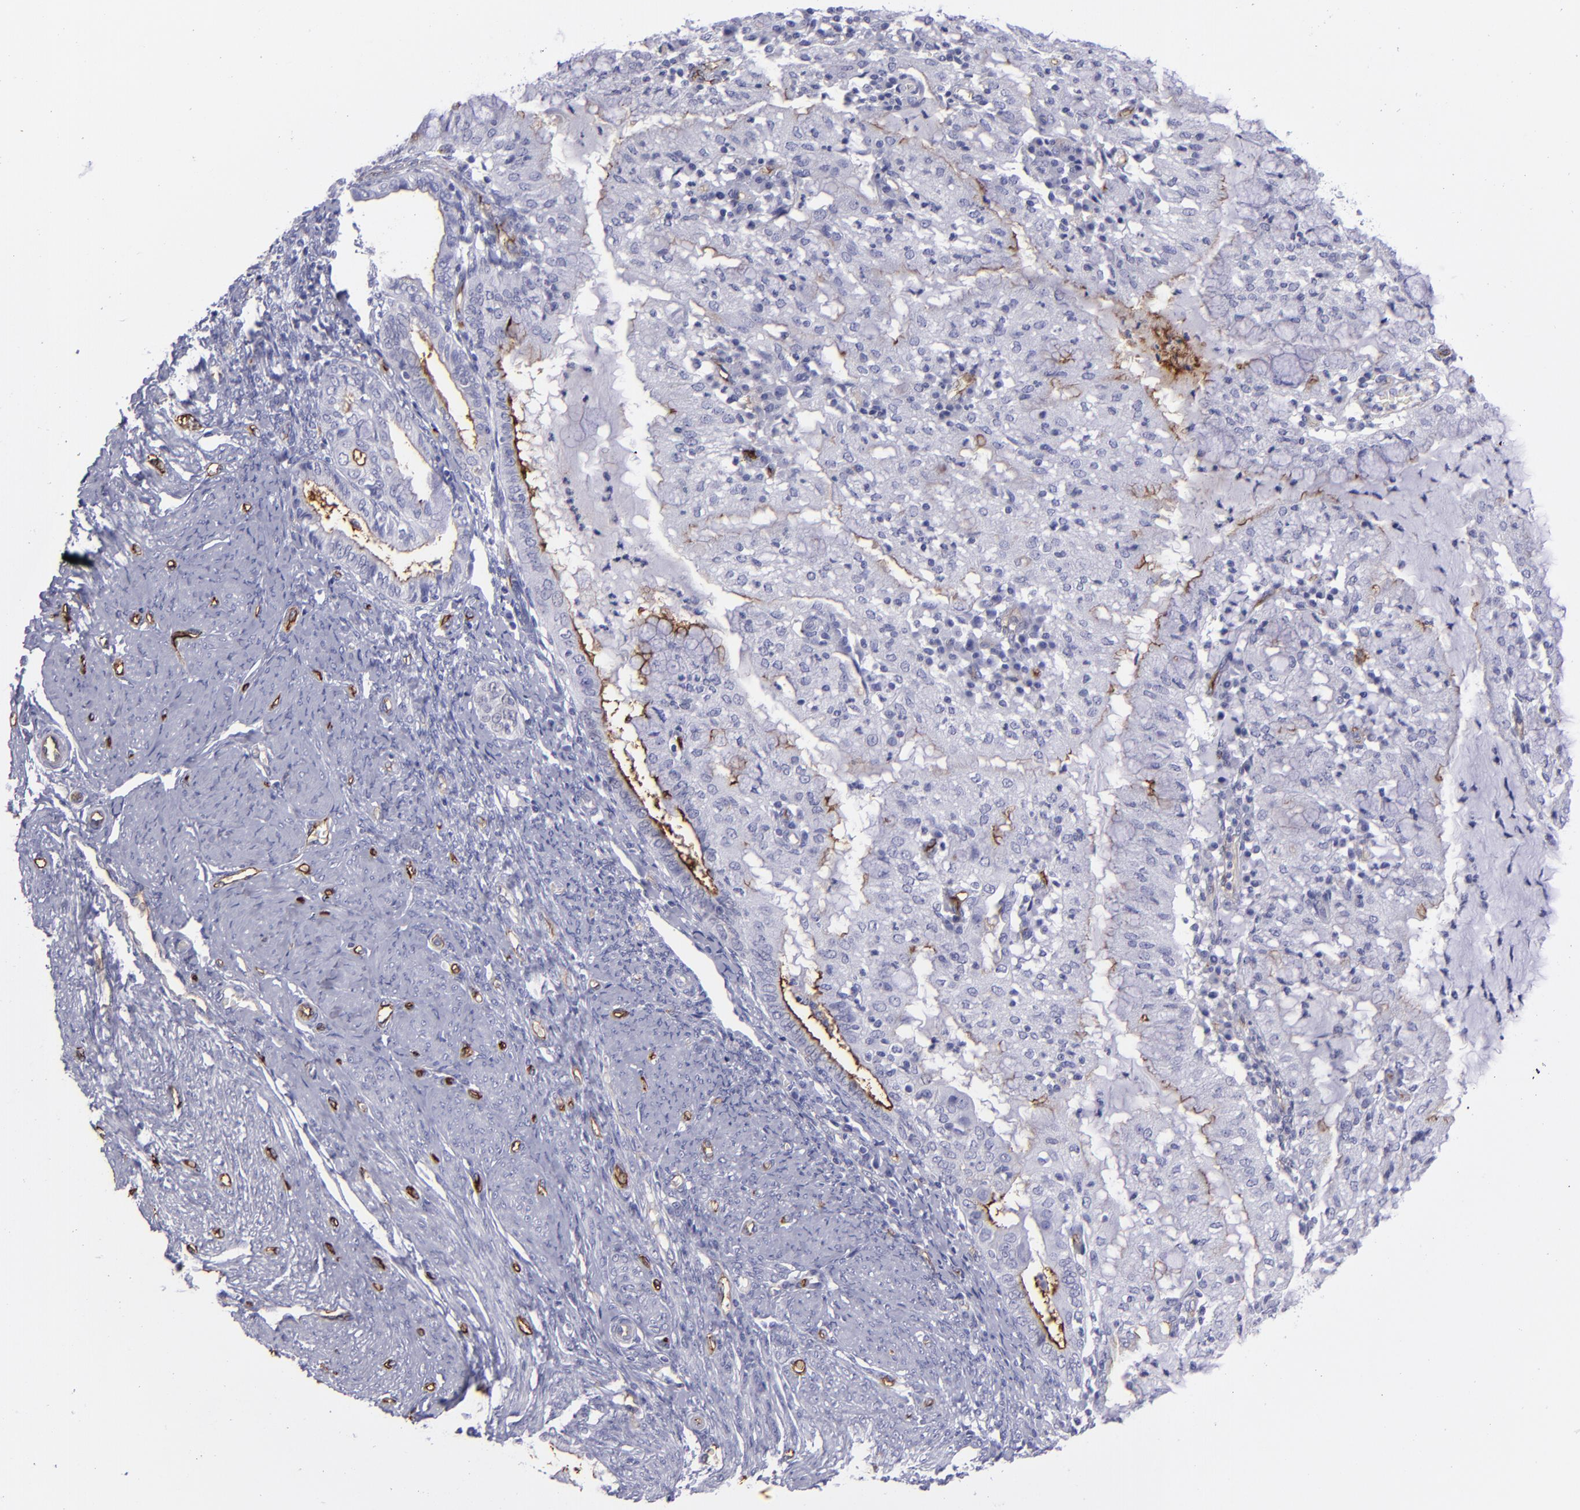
{"staining": {"intensity": "negative", "quantity": "none", "location": "none"}, "tissue": "endometrial cancer", "cell_type": "Tumor cells", "image_type": "cancer", "snomed": [{"axis": "morphology", "description": "Adenocarcinoma, NOS"}, {"axis": "topography", "description": "Endometrium"}], "caption": "IHC histopathology image of human adenocarcinoma (endometrial) stained for a protein (brown), which shows no expression in tumor cells.", "gene": "ACE", "patient": {"sex": "female", "age": 63}}